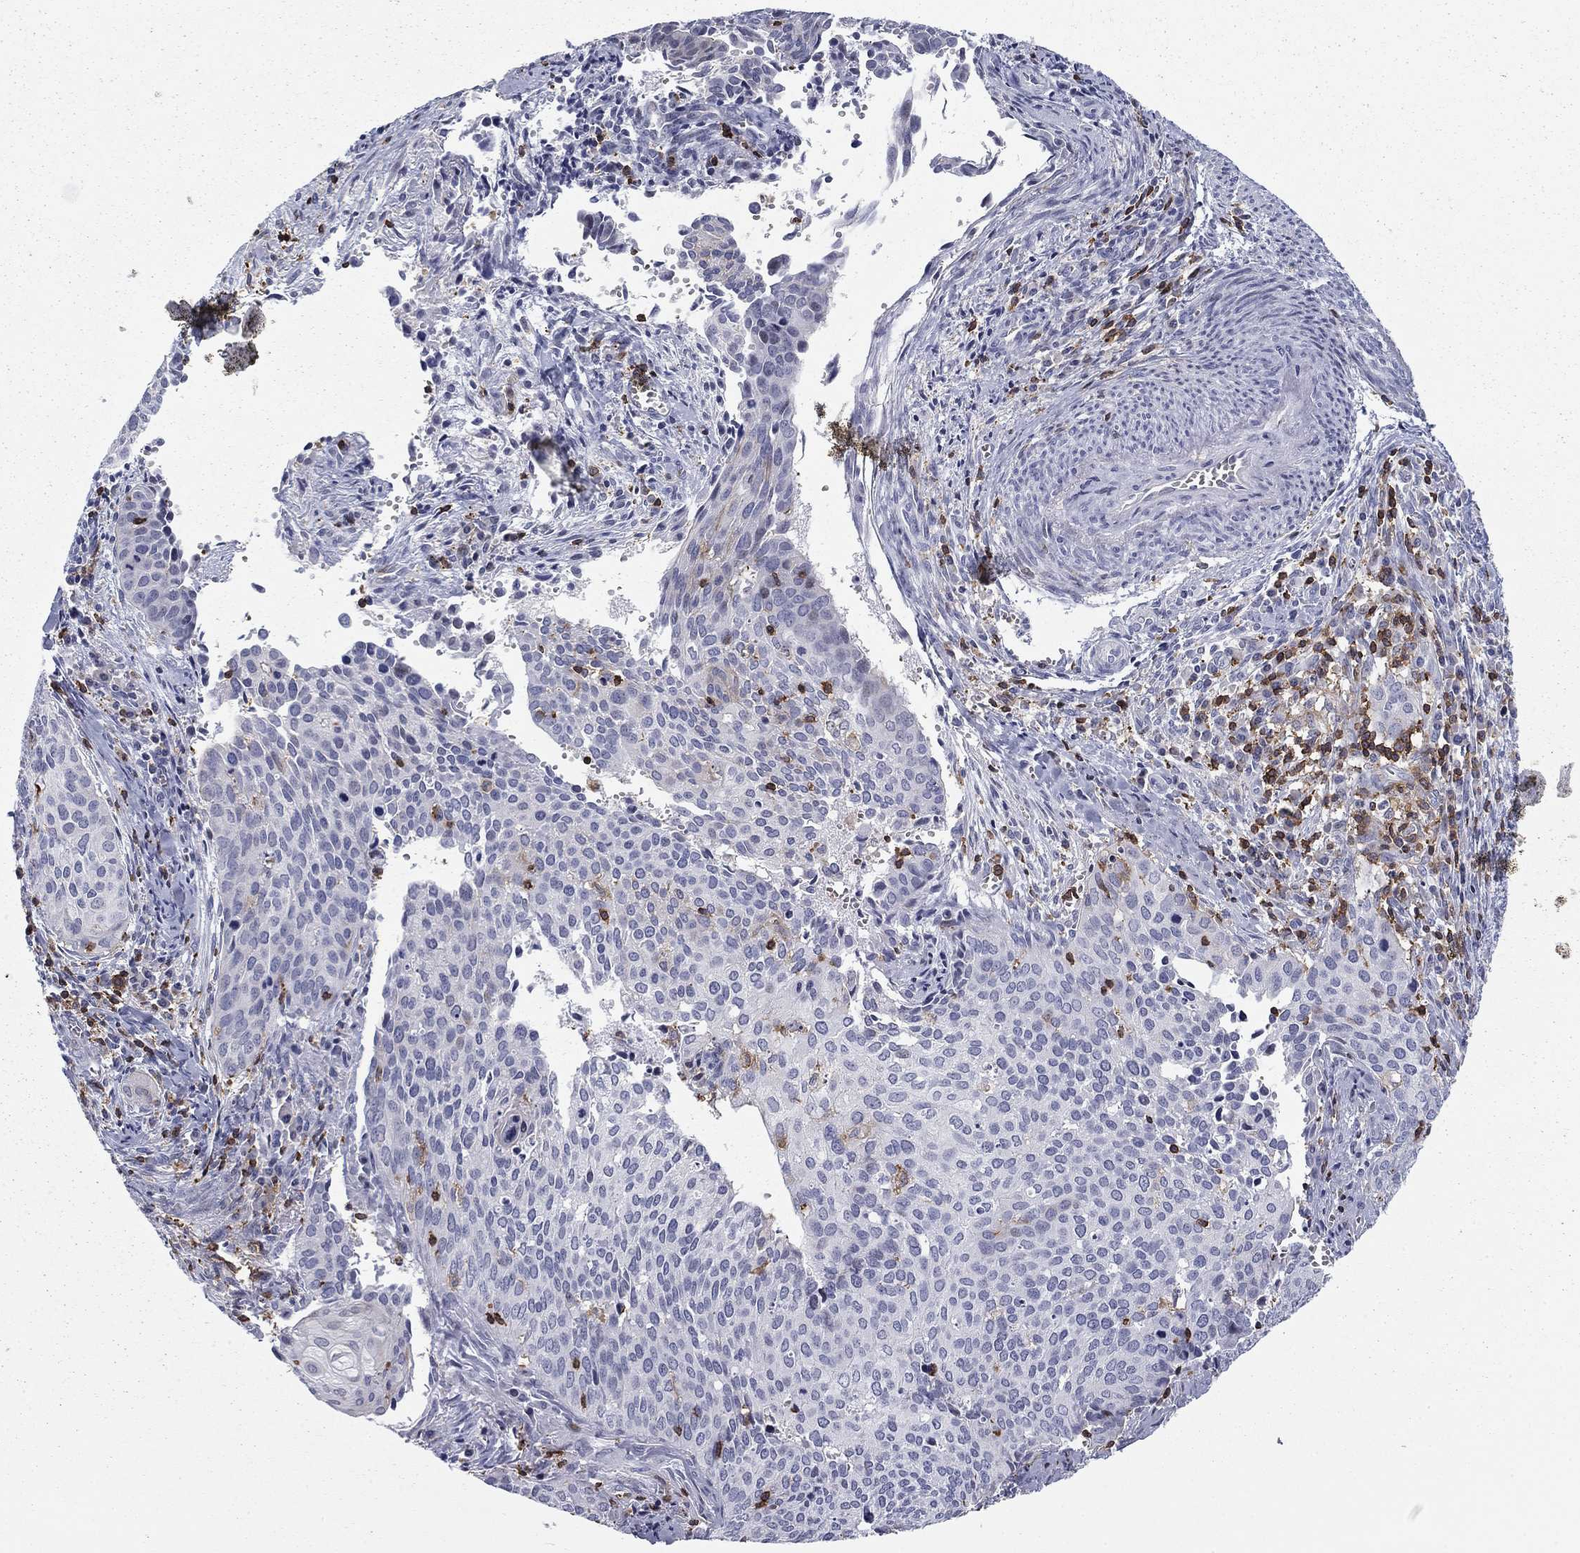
{"staining": {"intensity": "negative", "quantity": "none", "location": "none"}, "tissue": "cervical cancer", "cell_type": "Tumor cells", "image_type": "cancer", "snomed": [{"axis": "morphology", "description": "Squamous cell carcinoma, NOS"}, {"axis": "topography", "description": "Cervix"}], "caption": "The histopathology image exhibits no staining of tumor cells in cervical cancer. The staining was performed using DAB (3,3'-diaminobenzidine) to visualize the protein expression in brown, while the nuclei were stained in blue with hematoxylin (Magnification: 20x).", "gene": "ARHGAP27", "patient": {"sex": "female", "age": 29}}